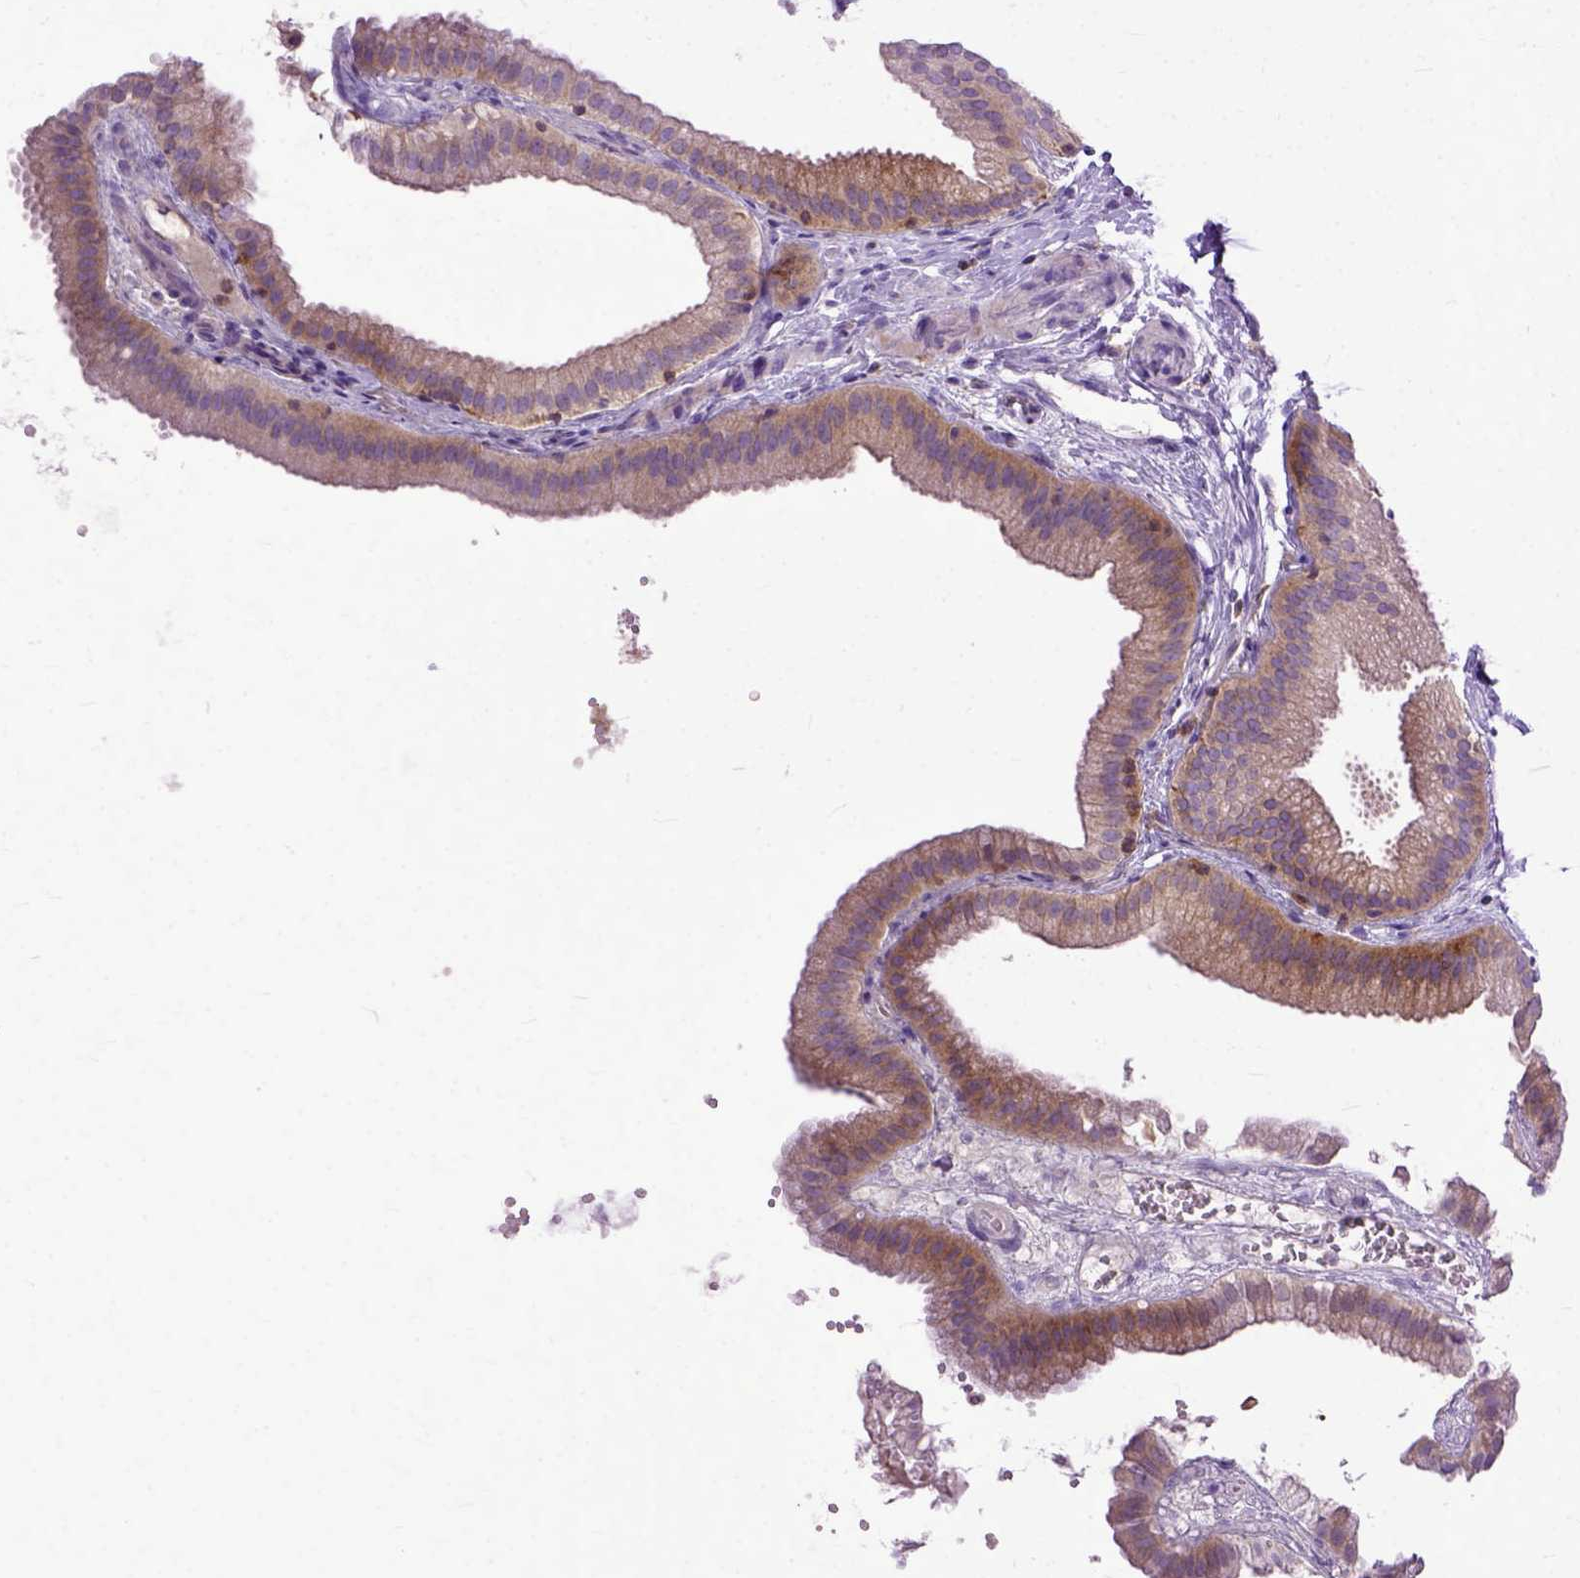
{"staining": {"intensity": "moderate", "quantity": "<25%", "location": "cytoplasmic/membranous"}, "tissue": "gallbladder", "cell_type": "Glandular cells", "image_type": "normal", "snomed": [{"axis": "morphology", "description": "Normal tissue, NOS"}, {"axis": "topography", "description": "Gallbladder"}], "caption": "Gallbladder stained for a protein exhibits moderate cytoplasmic/membranous positivity in glandular cells.", "gene": "NAMPT", "patient": {"sex": "female", "age": 63}}